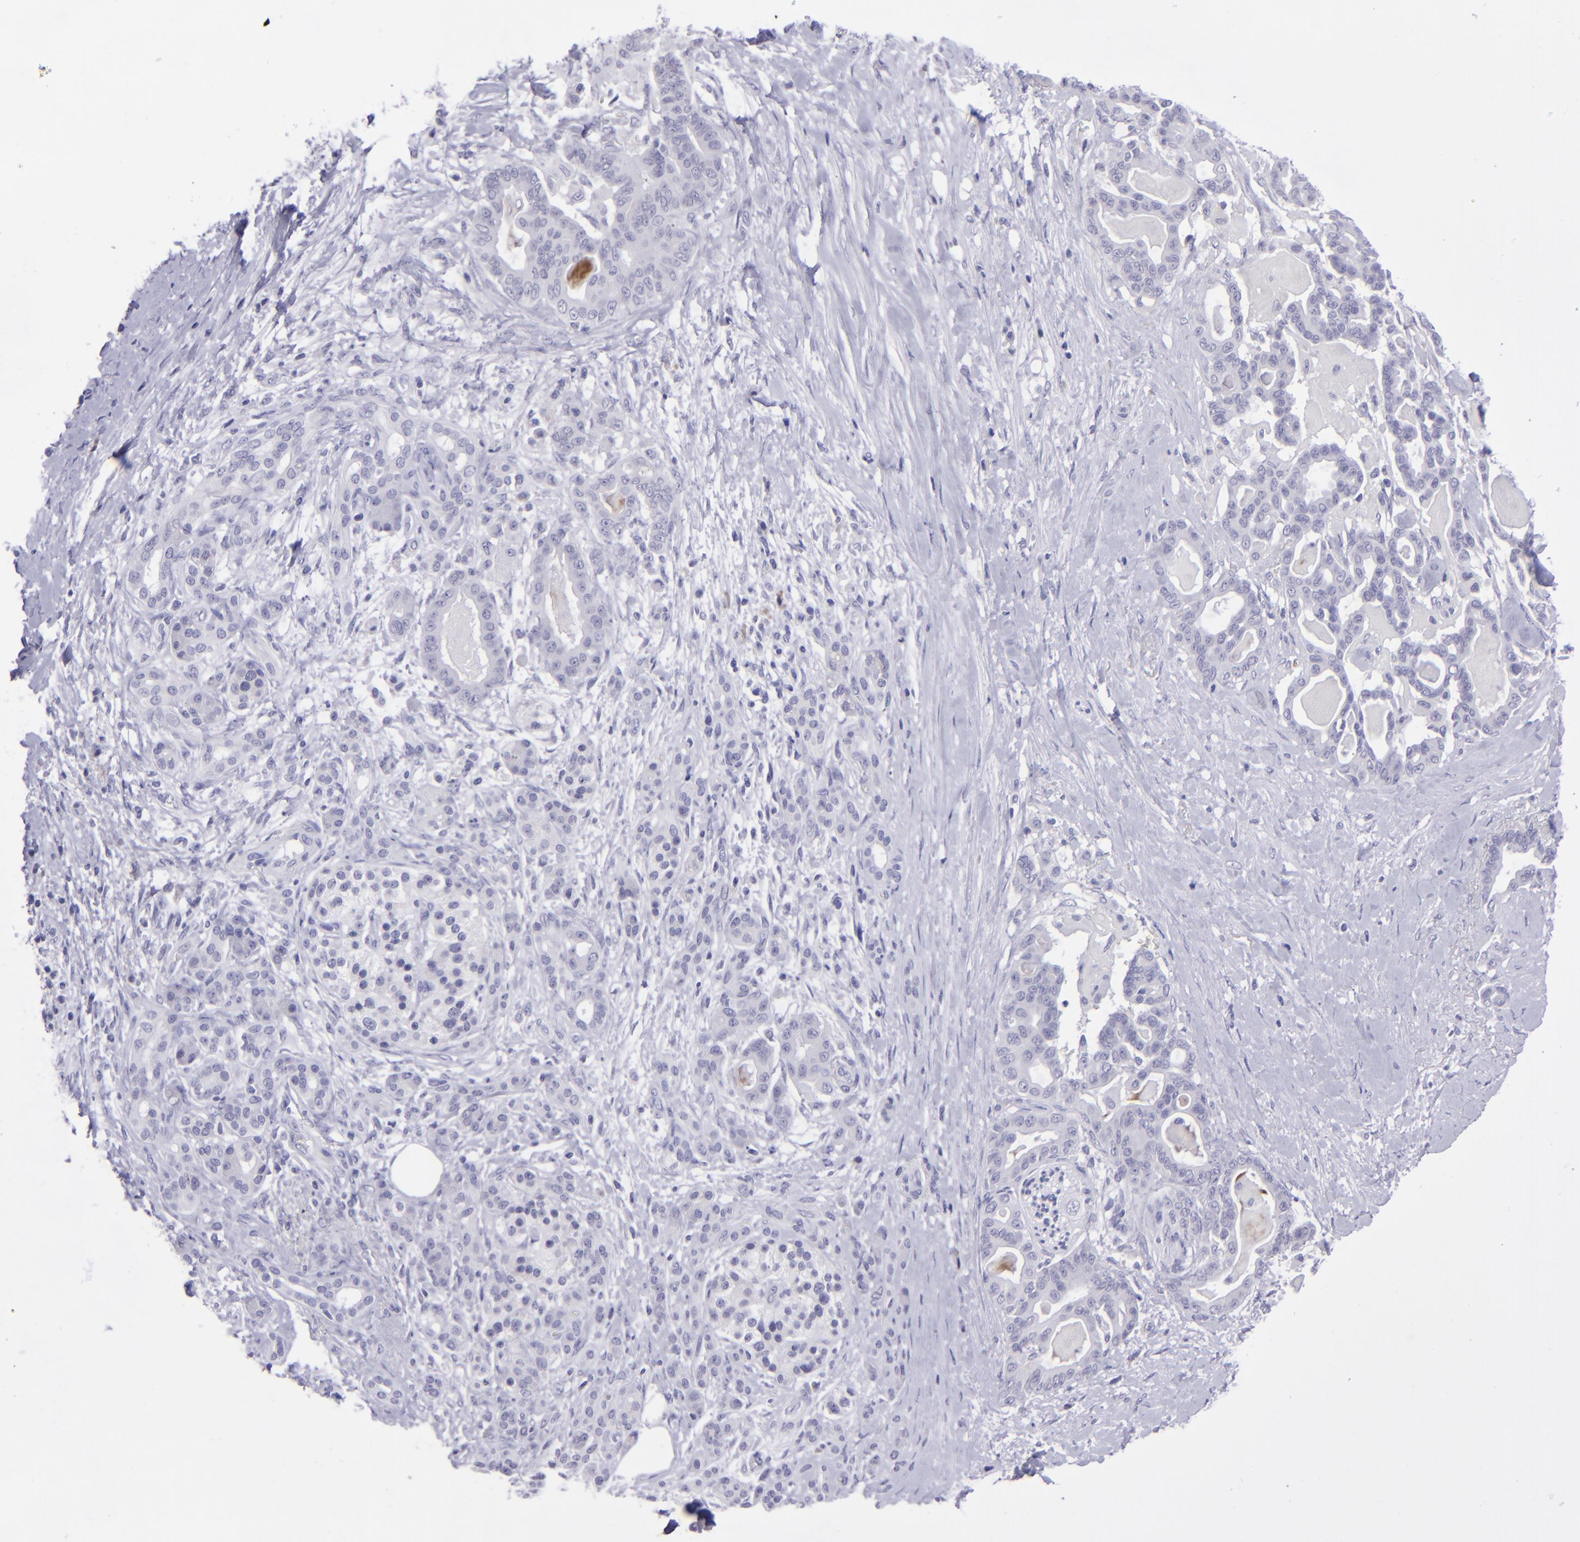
{"staining": {"intensity": "negative", "quantity": "none", "location": "none"}, "tissue": "pancreatic cancer", "cell_type": "Tumor cells", "image_type": "cancer", "snomed": [{"axis": "morphology", "description": "Adenocarcinoma, NOS"}, {"axis": "topography", "description": "Pancreas"}], "caption": "DAB immunohistochemical staining of adenocarcinoma (pancreatic) shows no significant positivity in tumor cells.", "gene": "POU2F2", "patient": {"sex": "male", "age": 63}}